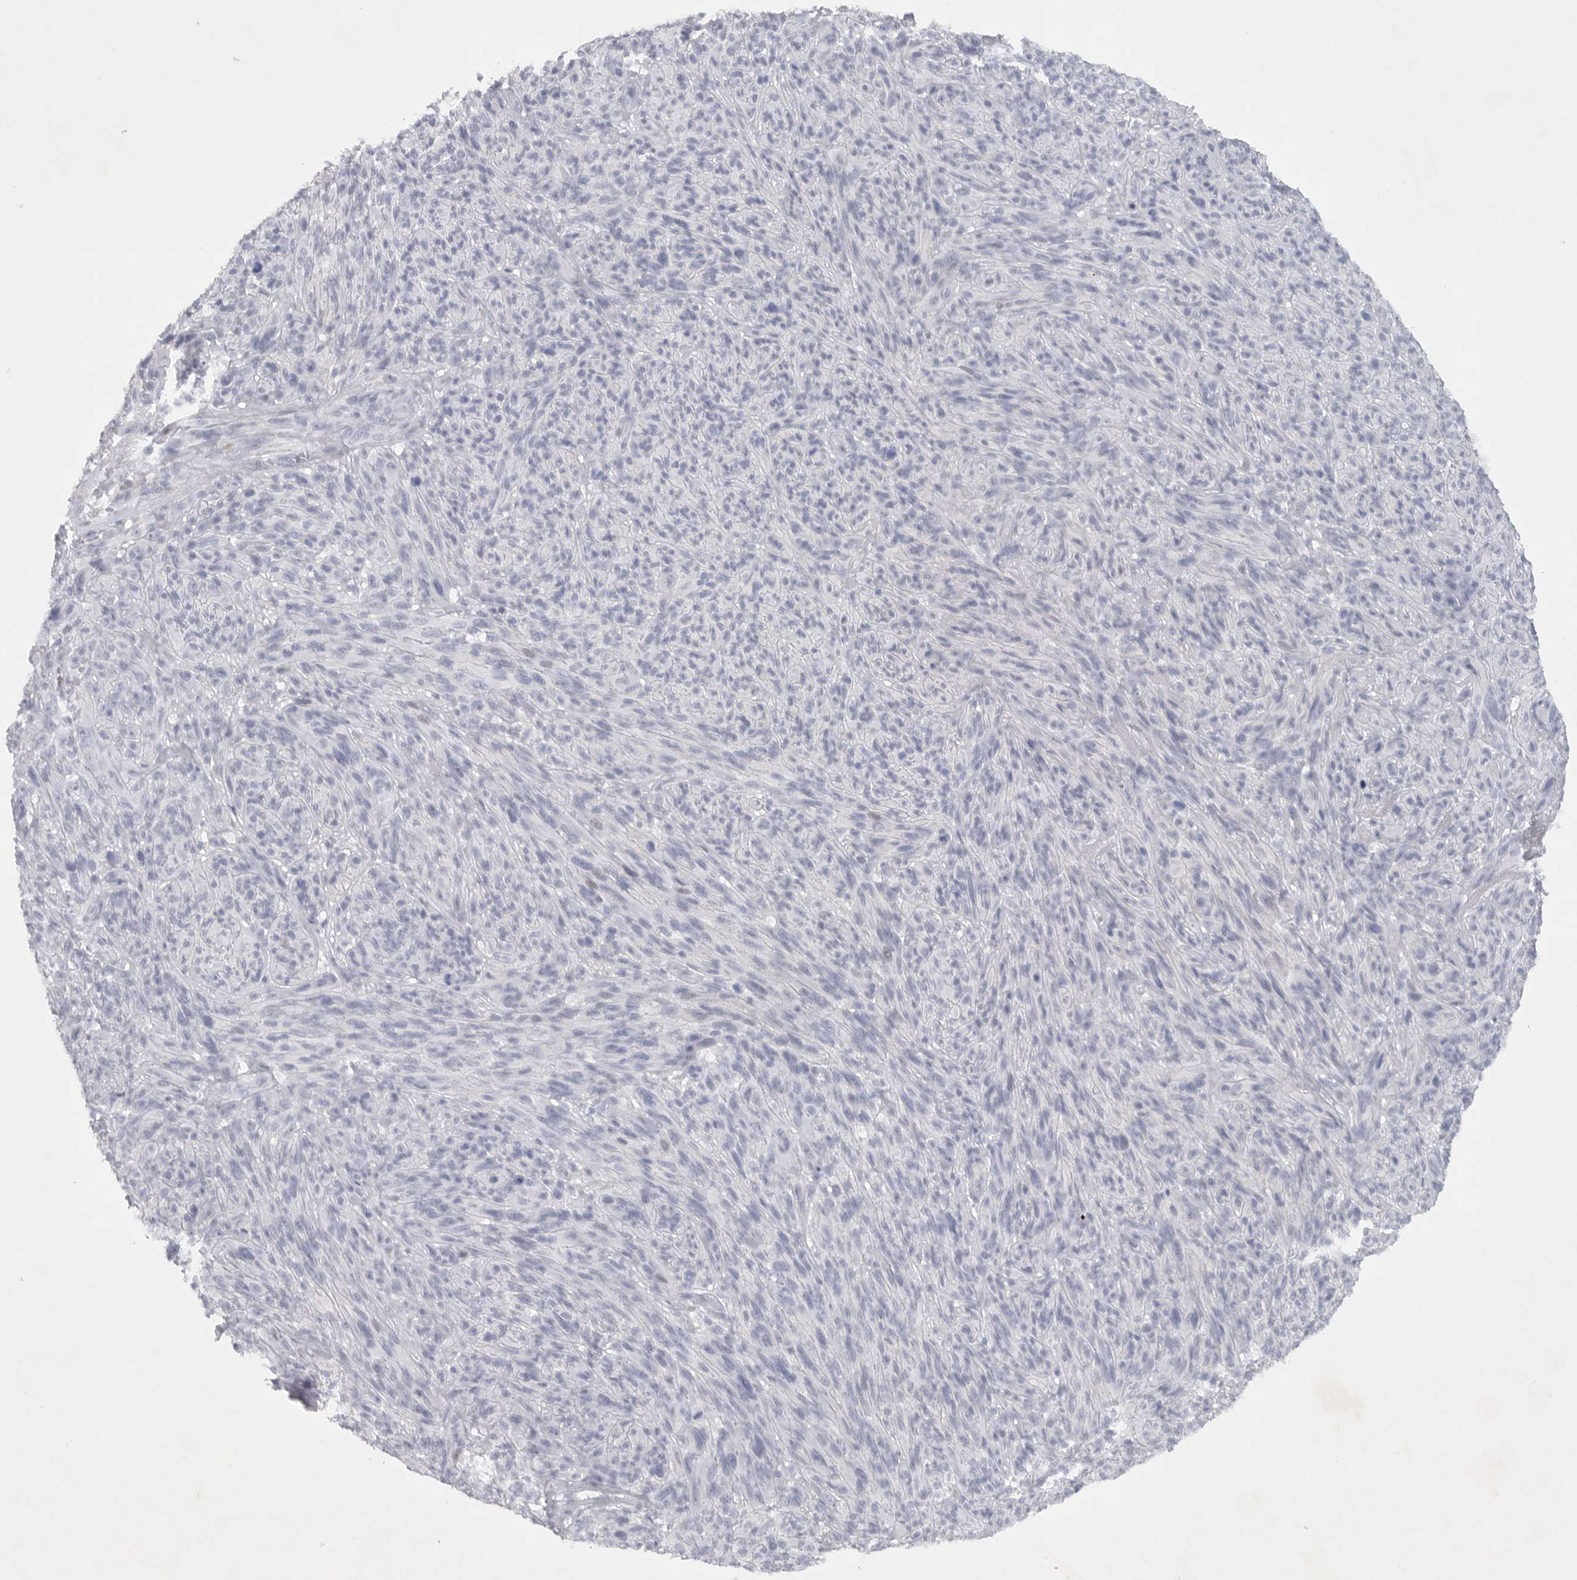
{"staining": {"intensity": "negative", "quantity": "none", "location": "none"}, "tissue": "melanoma", "cell_type": "Tumor cells", "image_type": "cancer", "snomed": [{"axis": "morphology", "description": "Malignant melanoma, NOS"}, {"axis": "topography", "description": "Skin of head"}], "caption": "This histopathology image is of melanoma stained with immunohistochemistry (IHC) to label a protein in brown with the nuclei are counter-stained blue. There is no positivity in tumor cells.", "gene": "TNR", "patient": {"sex": "male", "age": 96}}